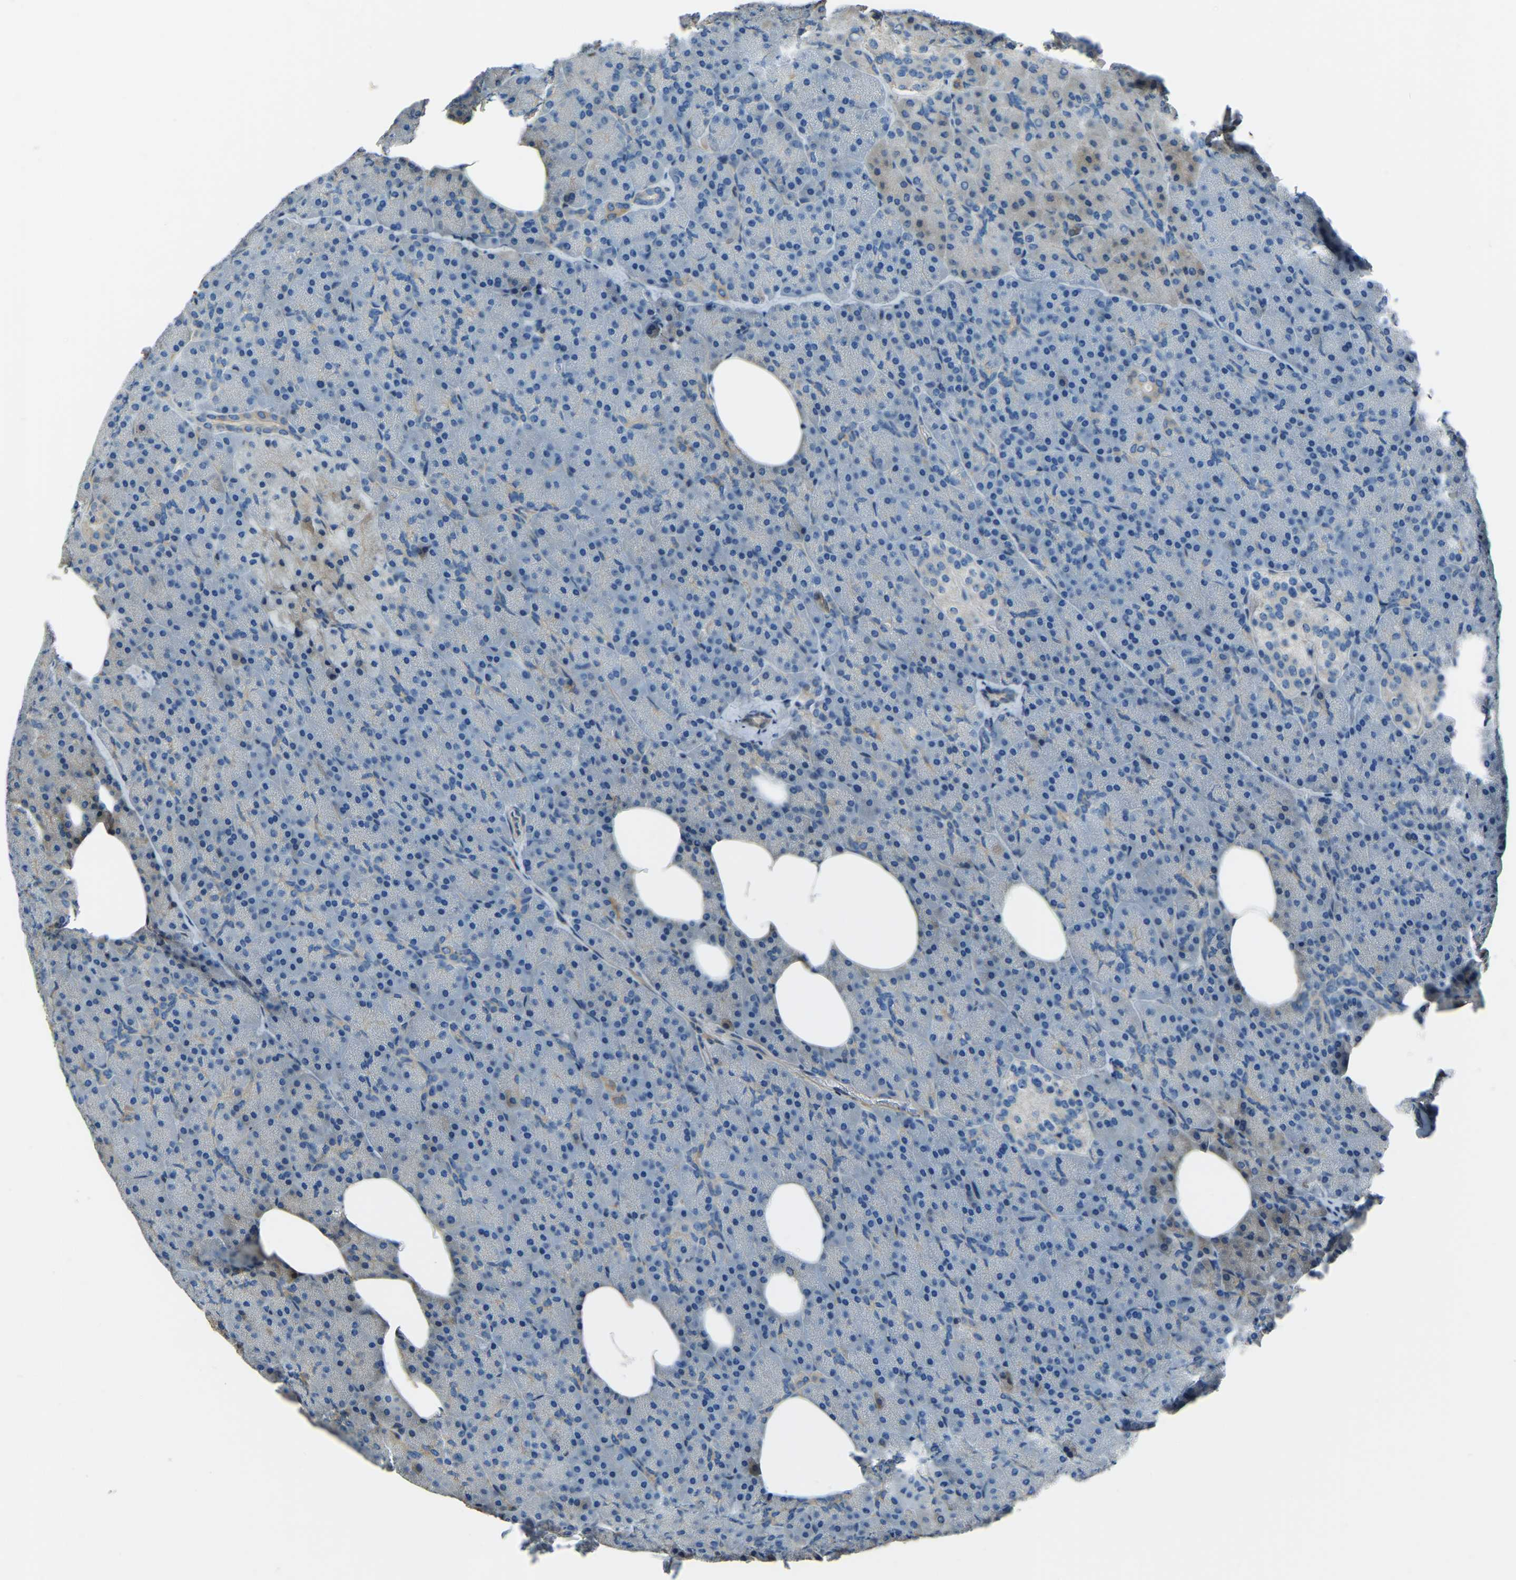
{"staining": {"intensity": "moderate", "quantity": "<25%", "location": "cytoplasmic/membranous"}, "tissue": "pancreas", "cell_type": "Exocrine glandular cells", "image_type": "normal", "snomed": [{"axis": "morphology", "description": "Normal tissue, NOS"}, {"axis": "topography", "description": "Pancreas"}], "caption": "Unremarkable pancreas demonstrates moderate cytoplasmic/membranous expression in approximately <25% of exocrine glandular cells.", "gene": "COL3A1", "patient": {"sex": "female", "age": 35}}